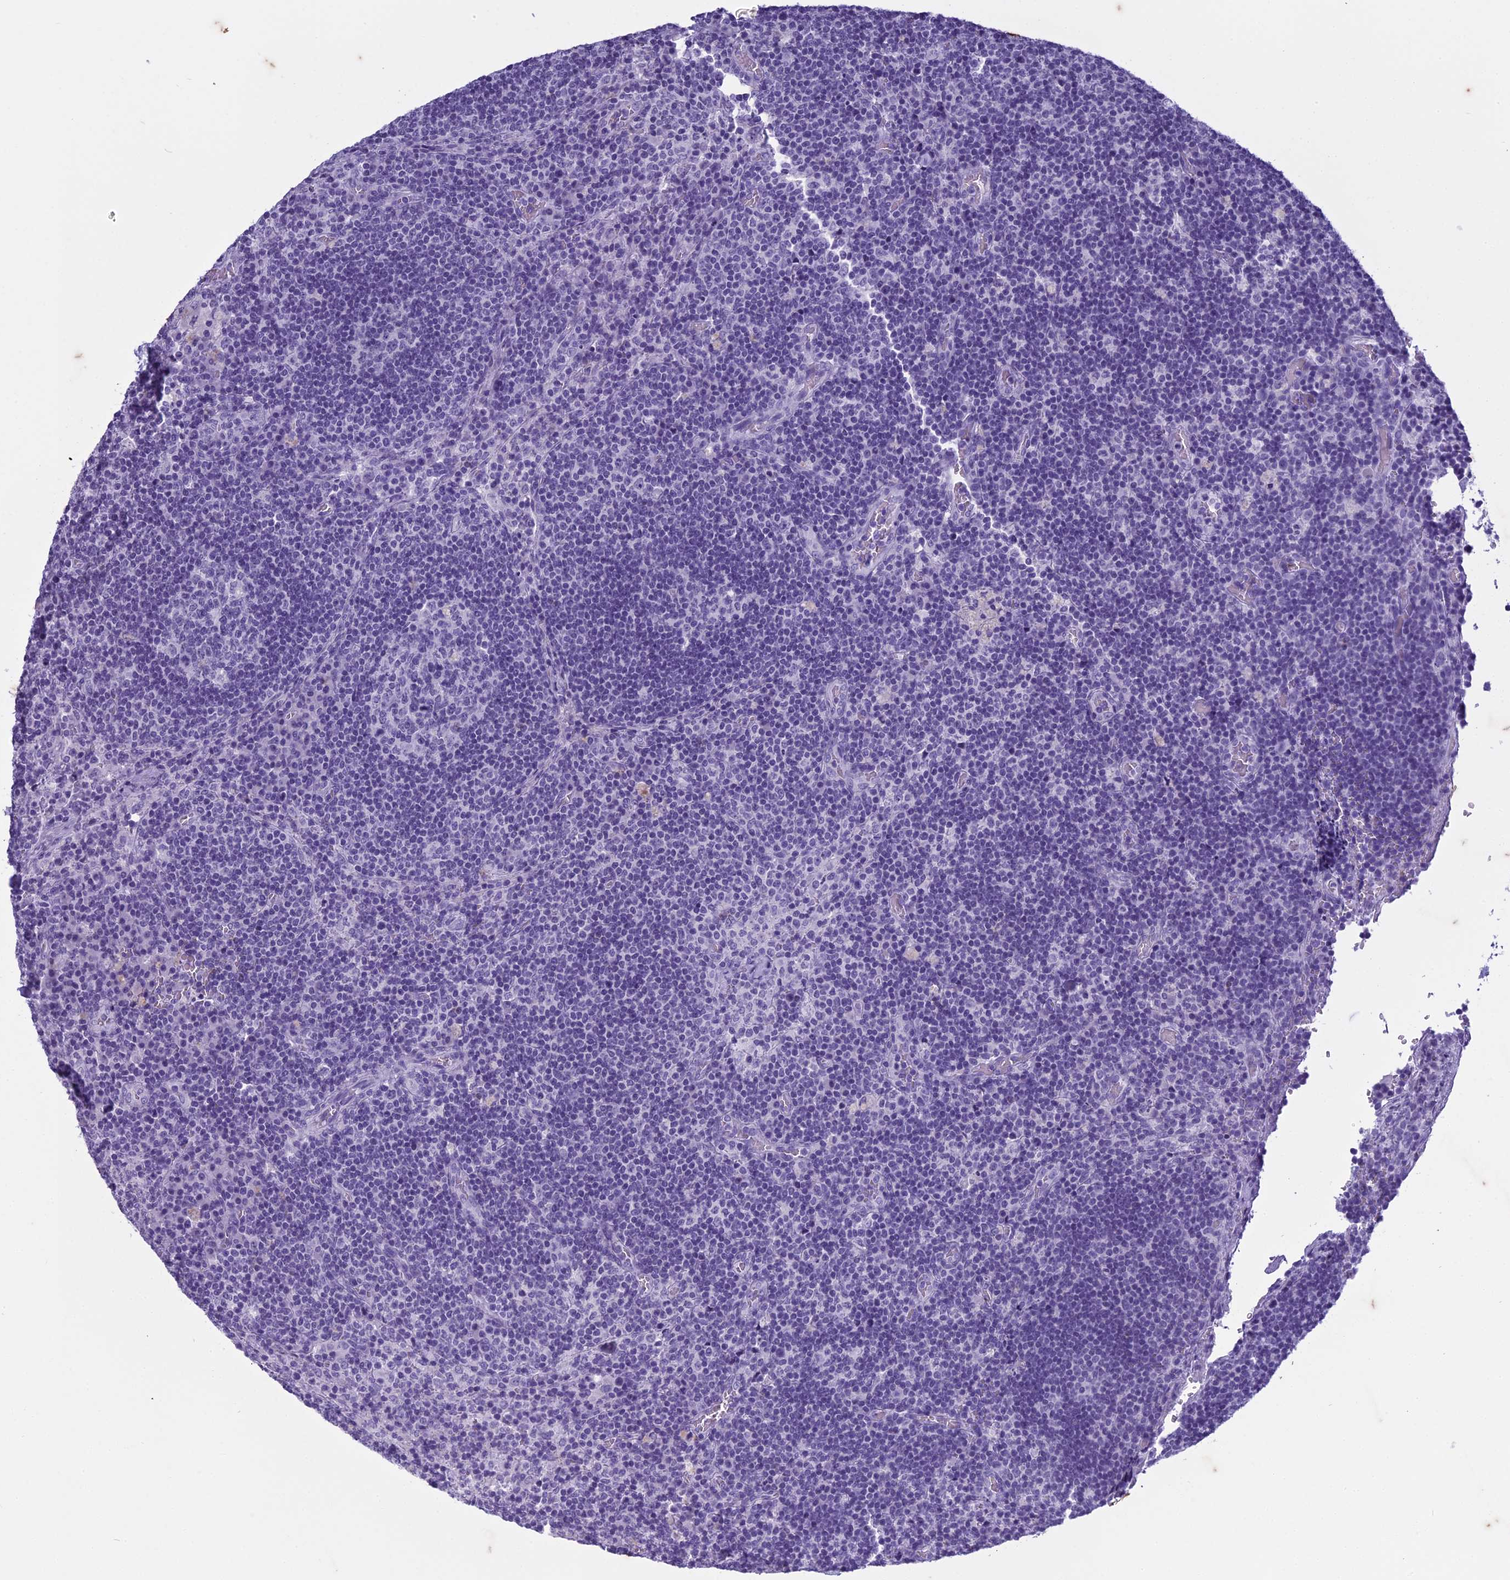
{"staining": {"intensity": "negative", "quantity": "none", "location": "none"}, "tissue": "lymph node", "cell_type": "Germinal center cells", "image_type": "normal", "snomed": [{"axis": "morphology", "description": "Normal tissue, NOS"}, {"axis": "topography", "description": "Lymph node"}], "caption": "The photomicrograph displays no staining of germinal center cells in benign lymph node.", "gene": "HMGB4", "patient": {"sex": "male", "age": 58}}